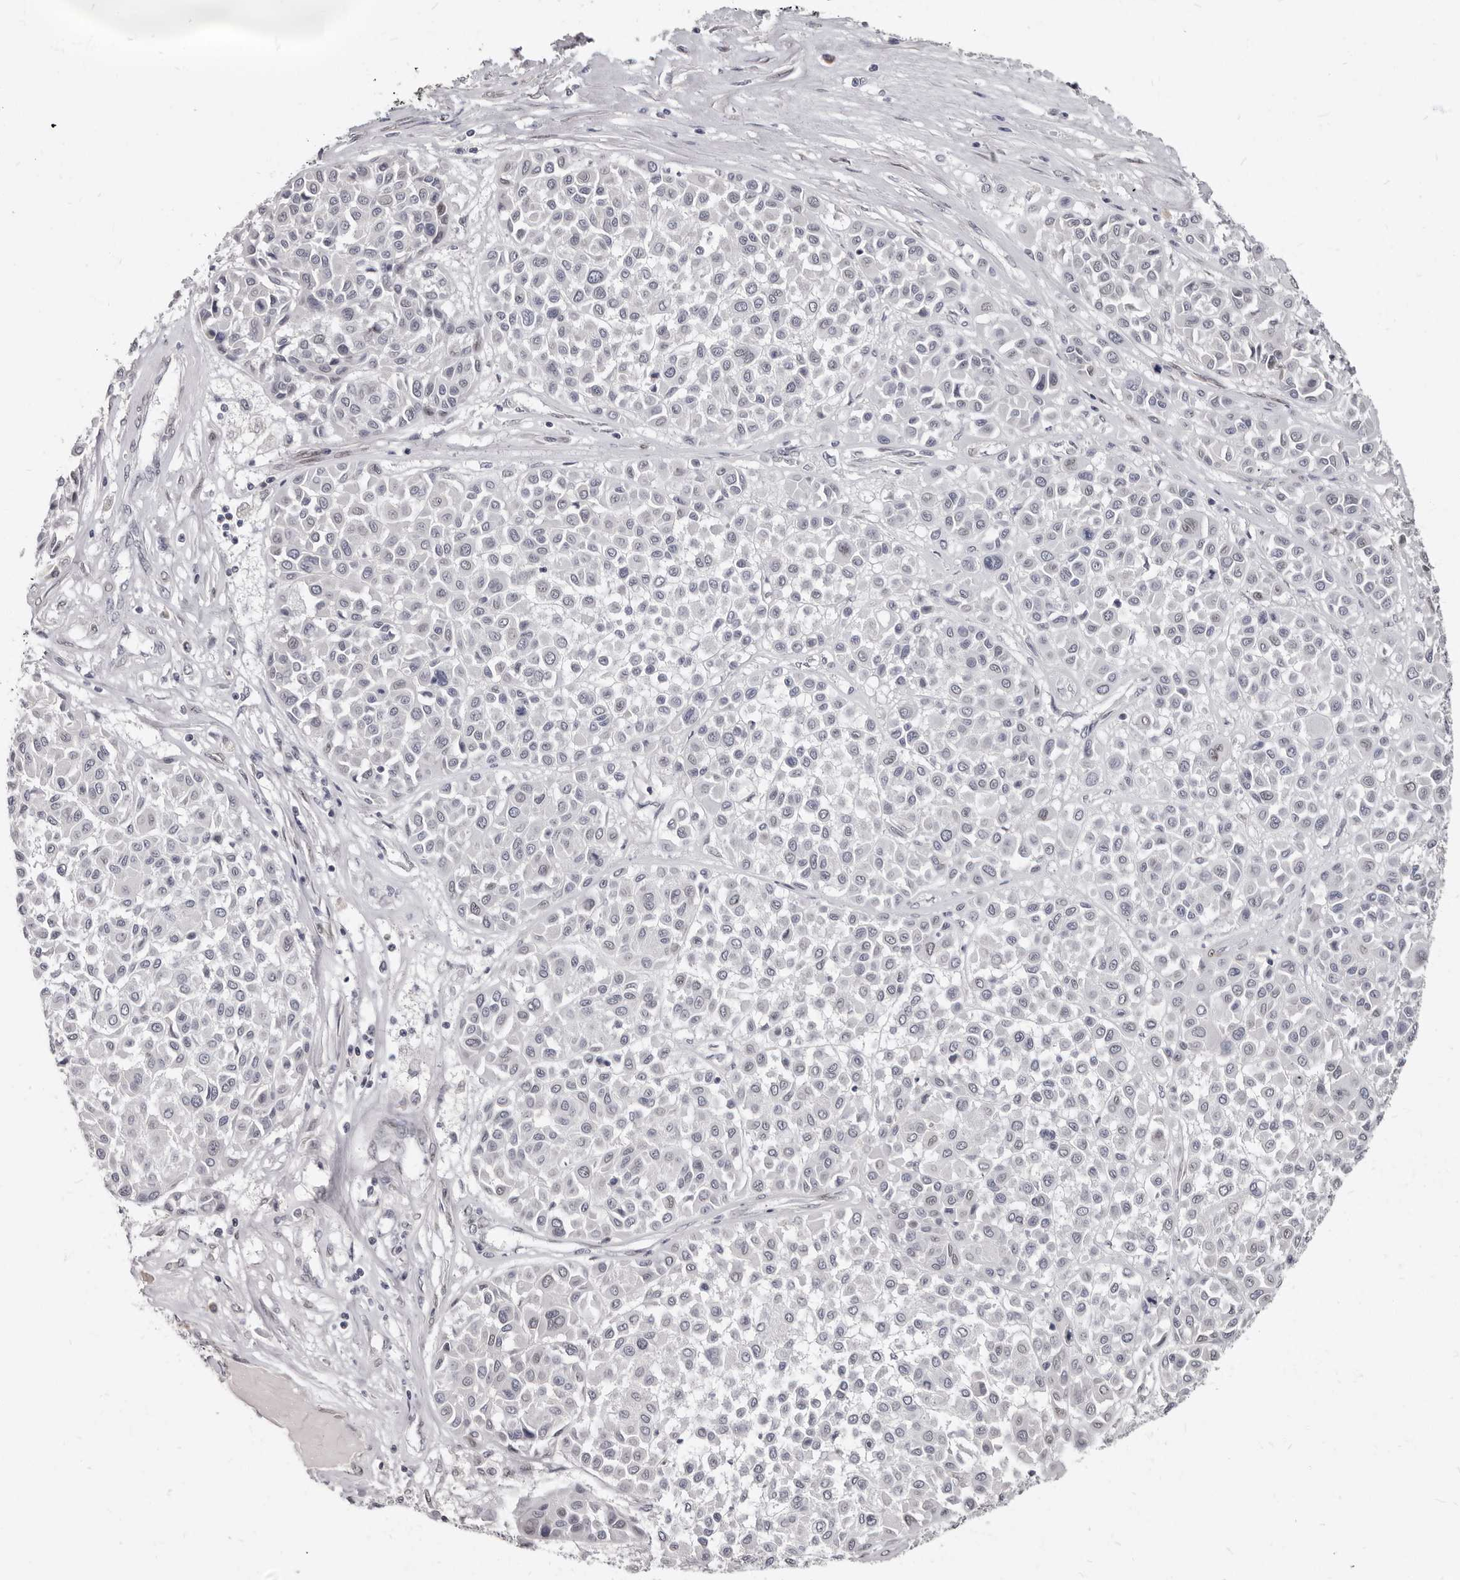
{"staining": {"intensity": "negative", "quantity": "none", "location": "none"}, "tissue": "melanoma", "cell_type": "Tumor cells", "image_type": "cancer", "snomed": [{"axis": "morphology", "description": "Malignant melanoma, Metastatic site"}, {"axis": "topography", "description": "Soft tissue"}], "caption": "A high-resolution image shows immunohistochemistry (IHC) staining of malignant melanoma (metastatic site), which demonstrates no significant expression in tumor cells.", "gene": "MRGPRF", "patient": {"sex": "male", "age": 41}}